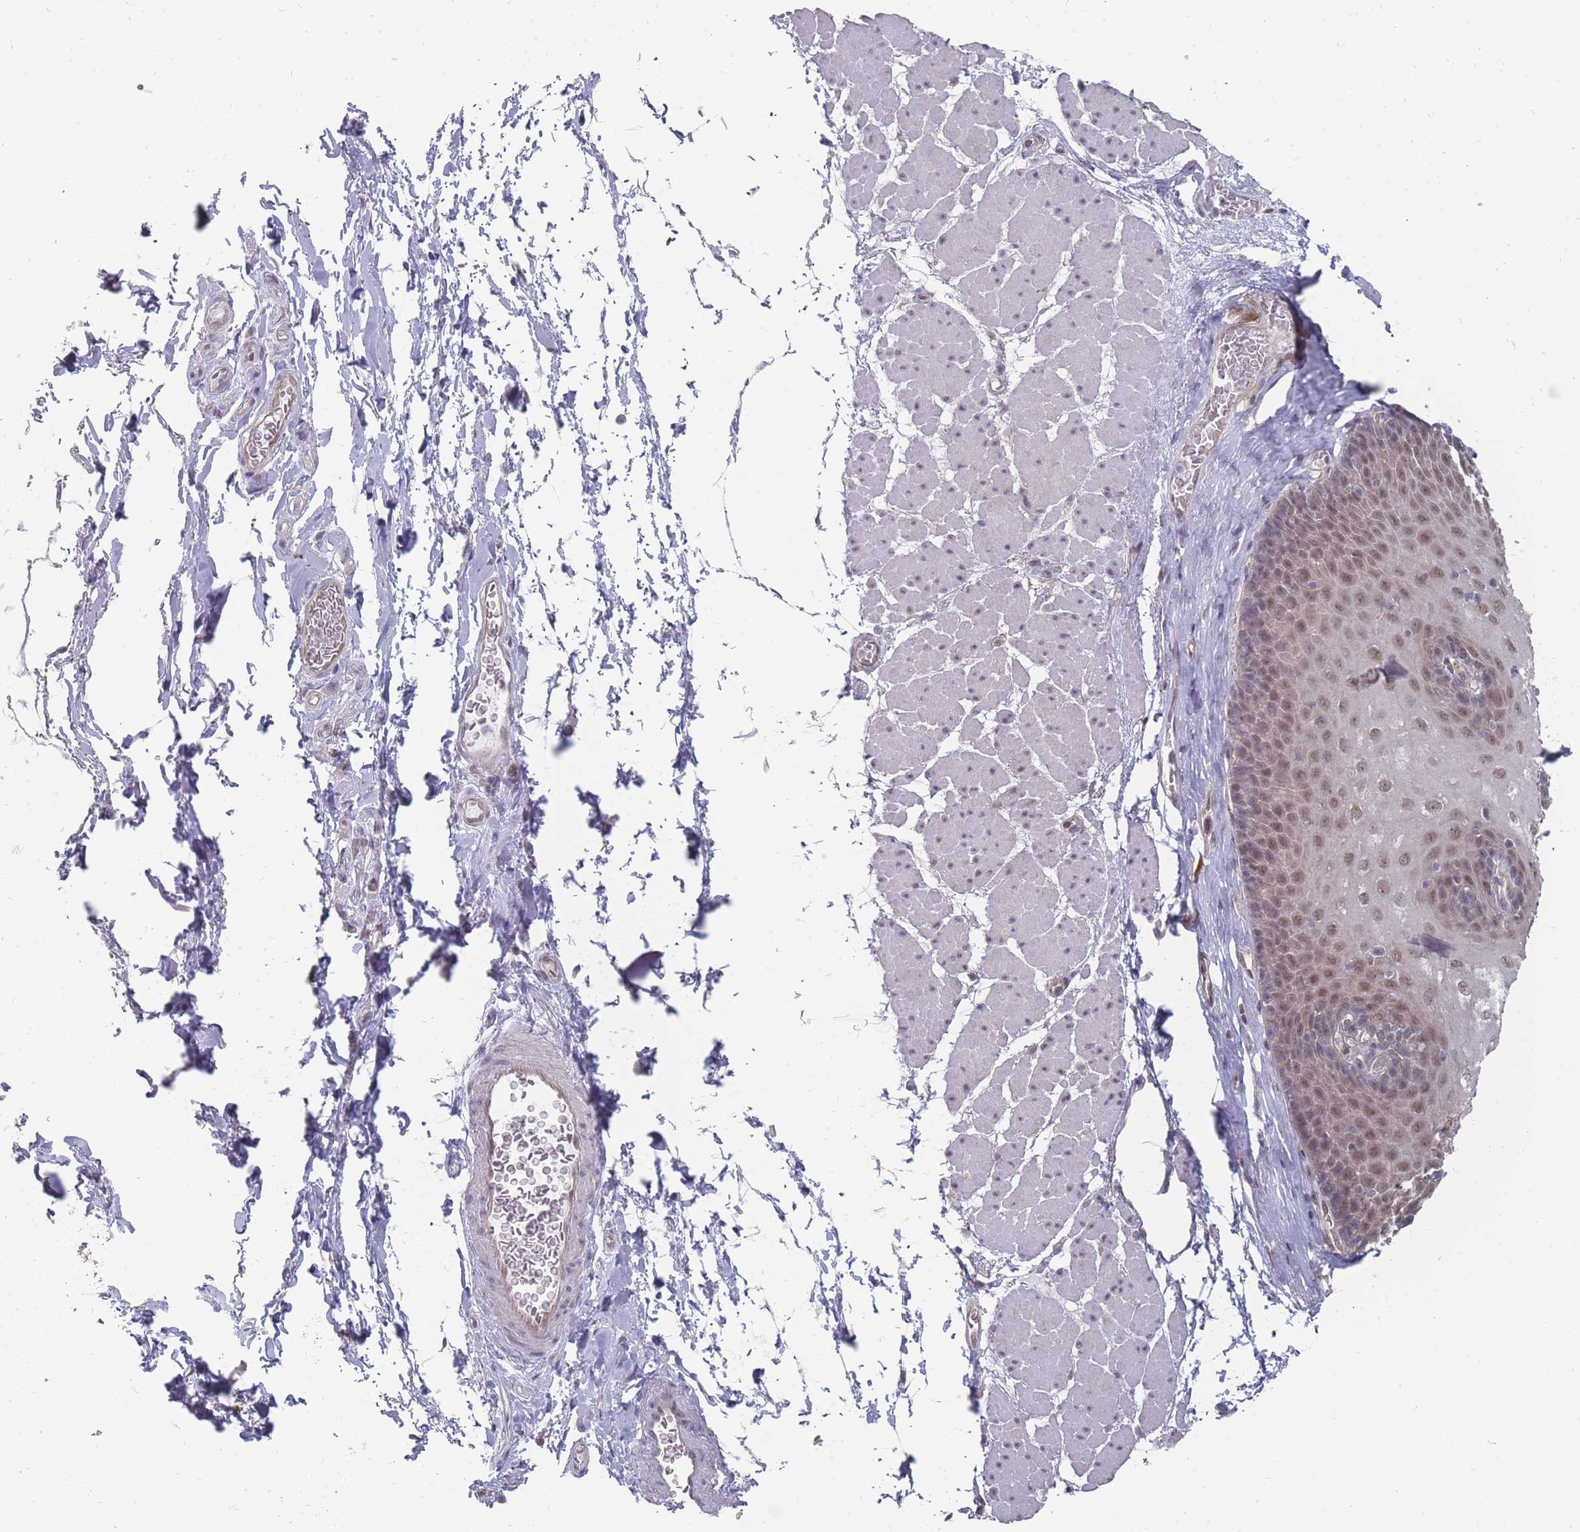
{"staining": {"intensity": "moderate", "quantity": "25%-75%", "location": "nuclear"}, "tissue": "esophagus", "cell_type": "Squamous epithelial cells", "image_type": "normal", "snomed": [{"axis": "morphology", "description": "Normal tissue, NOS"}, {"axis": "topography", "description": "Esophagus"}], "caption": "Approximately 25%-75% of squamous epithelial cells in benign human esophagus demonstrate moderate nuclear protein positivity as visualized by brown immunohistochemical staining.", "gene": "NKD1", "patient": {"sex": "female", "age": 66}}